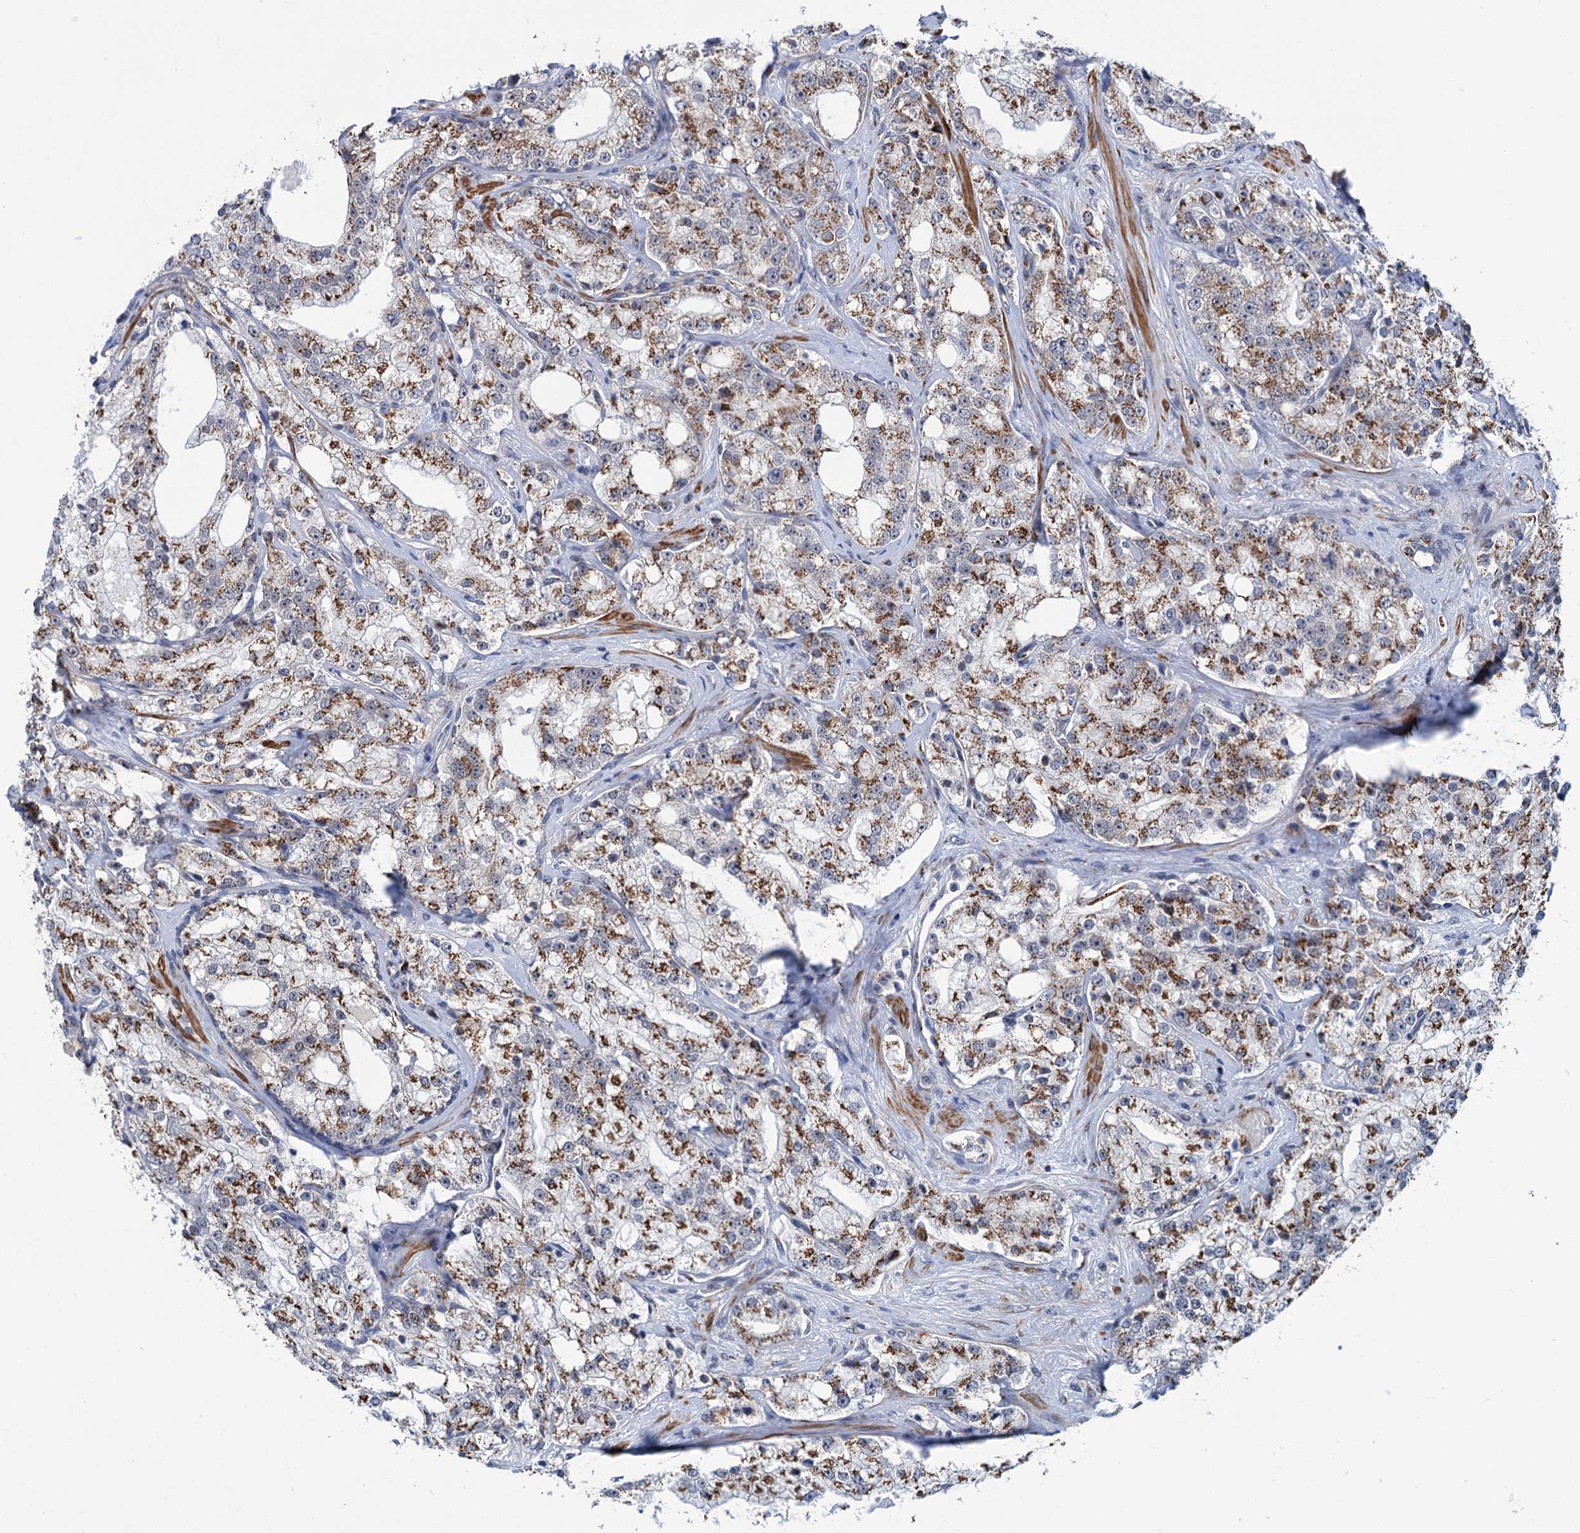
{"staining": {"intensity": "strong", "quantity": "25%-75%", "location": "cytoplasmic/membranous"}, "tissue": "prostate cancer", "cell_type": "Tumor cells", "image_type": "cancer", "snomed": [{"axis": "morphology", "description": "Adenocarcinoma, High grade"}, {"axis": "topography", "description": "Prostate"}], "caption": "A brown stain shows strong cytoplasmic/membranous staining of a protein in prostate cancer (adenocarcinoma (high-grade)) tumor cells. The protein is stained brown, and the nuclei are stained in blue (DAB (3,3'-diaminobenzidine) IHC with brightfield microscopy, high magnification).", "gene": "ELP4", "patient": {"sex": "male", "age": 64}}